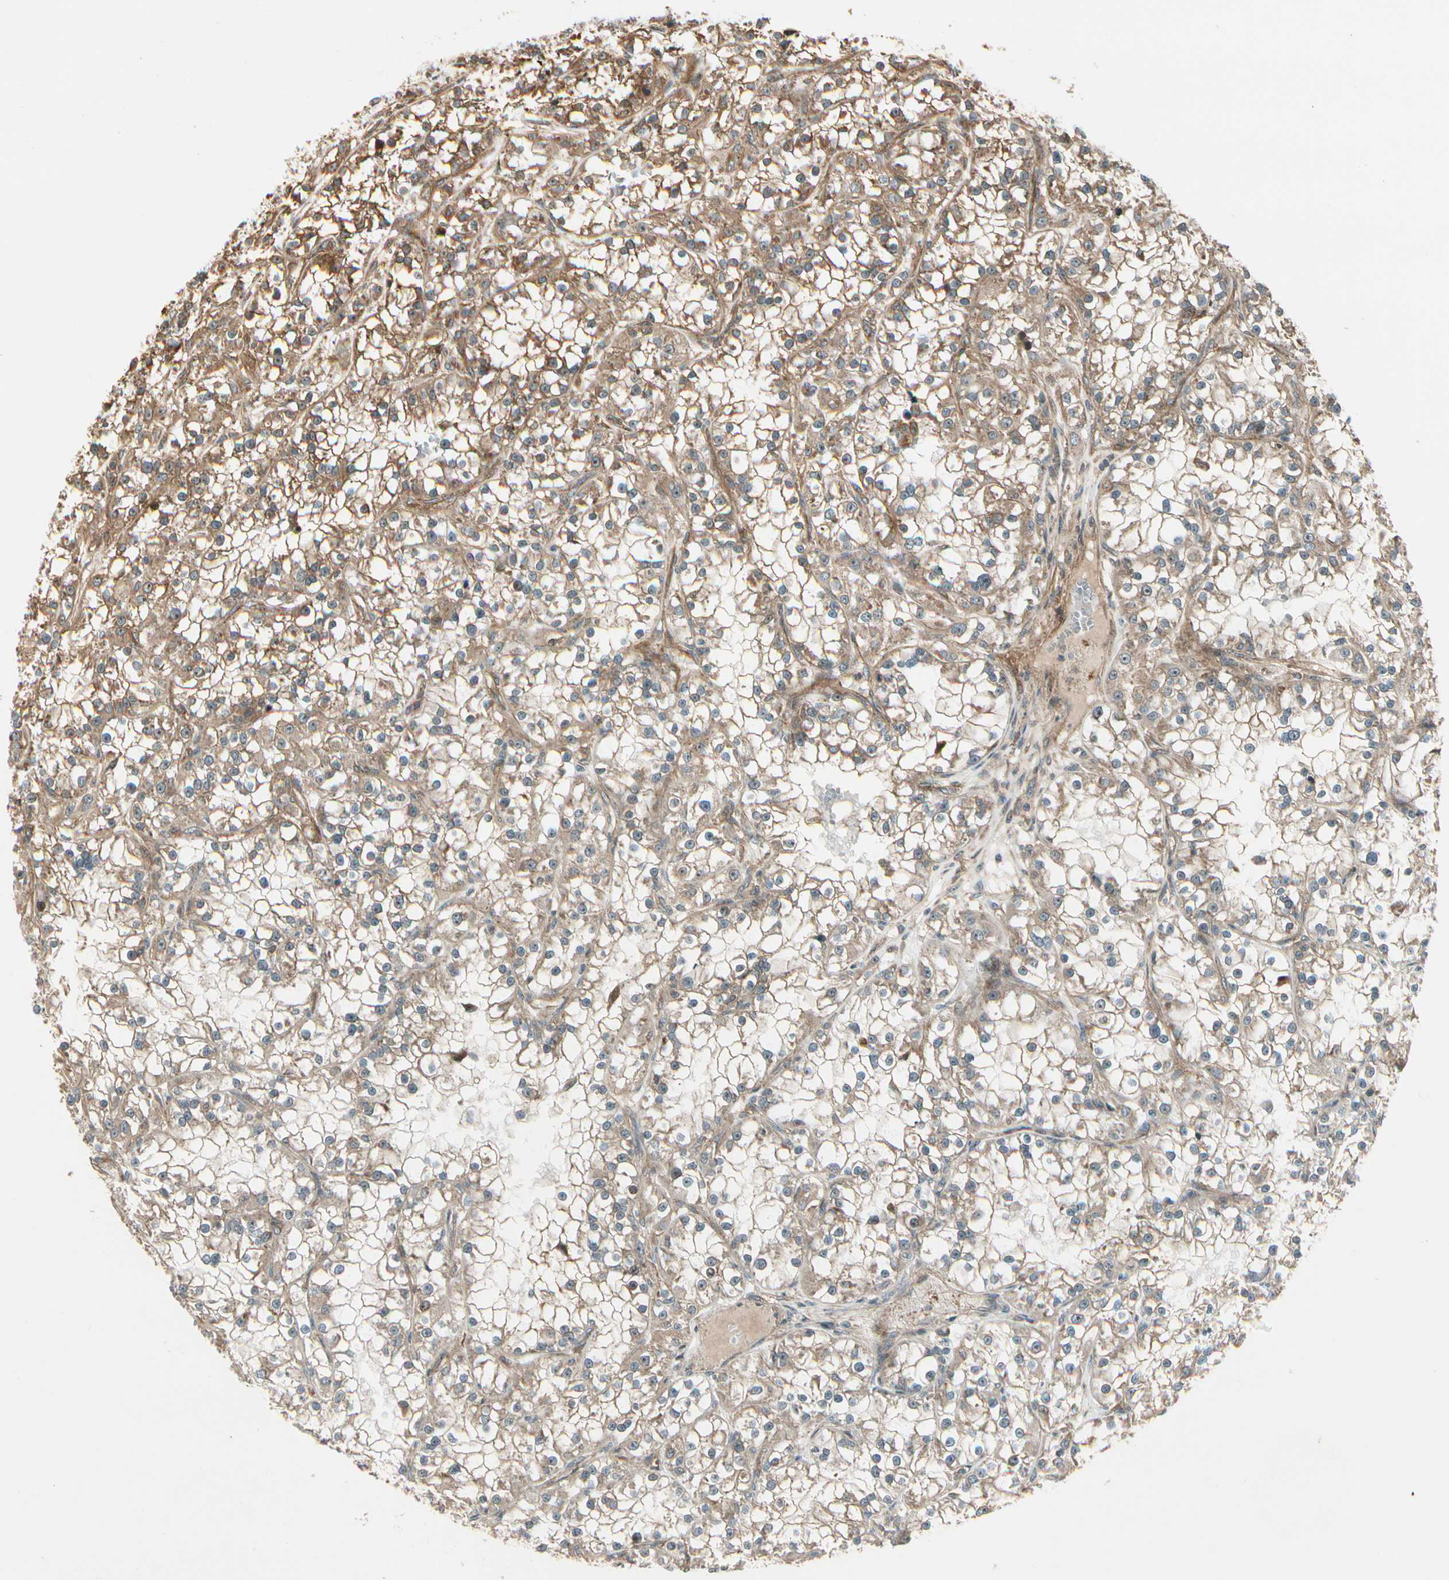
{"staining": {"intensity": "moderate", "quantity": ">75%", "location": "cytoplasmic/membranous"}, "tissue": "renal cancer", "cell_type": "Tumor cells", "image_type": "cancer", "snomed": [{"axis": "morphology", "description": "Adenocarcinoma, NOS"}, {"axis": "topography", "description": "Kidney"}], "caption": "Adenocarcinoma (renal) stained for a protein (brown) exhibits moderate cytoplasmic/membranous positive positivity in approximately >75% of tumor cells.", "gene": "FKBP15", "patient": {"sex": "female", "age": 52}}